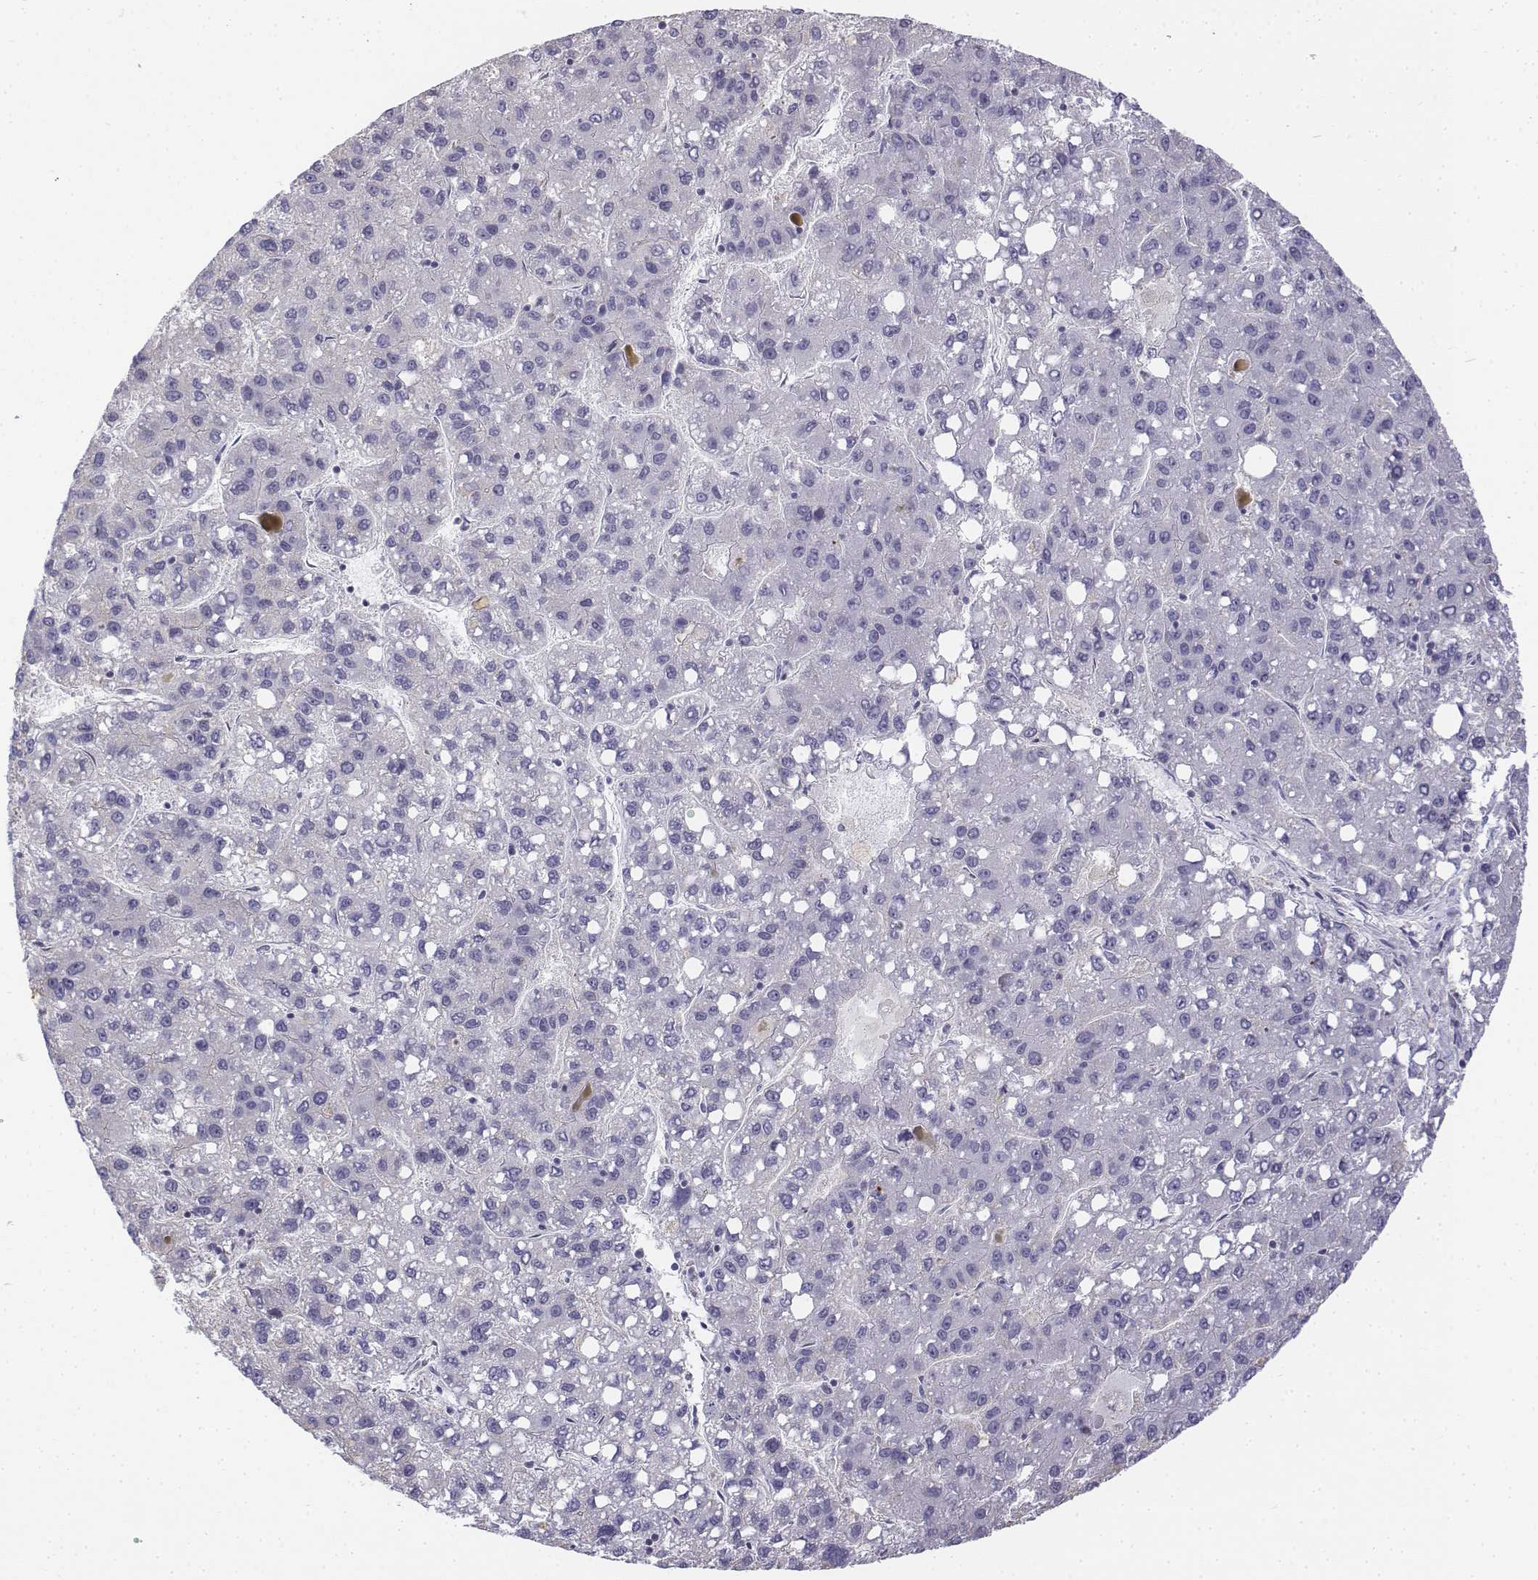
{"staining": {"intensity": "negative", "quantity": "none", "location": "none"}, "tissue": "liver cancer", "cell_type": "Tumor cells", "image_type": "cancer", "snomed": [{"axis": "morphology", "description": "Carcinoma, Hepatocellular, NOS"}, {"axis": "topography", "description": "Liver"}], "caption": "Micrograph shows no significant protein positivity in tumor cells of liver hepatocellular carcinoma.", "gene": "LGSN", "patient": {"sex": "female", "age": 82}}